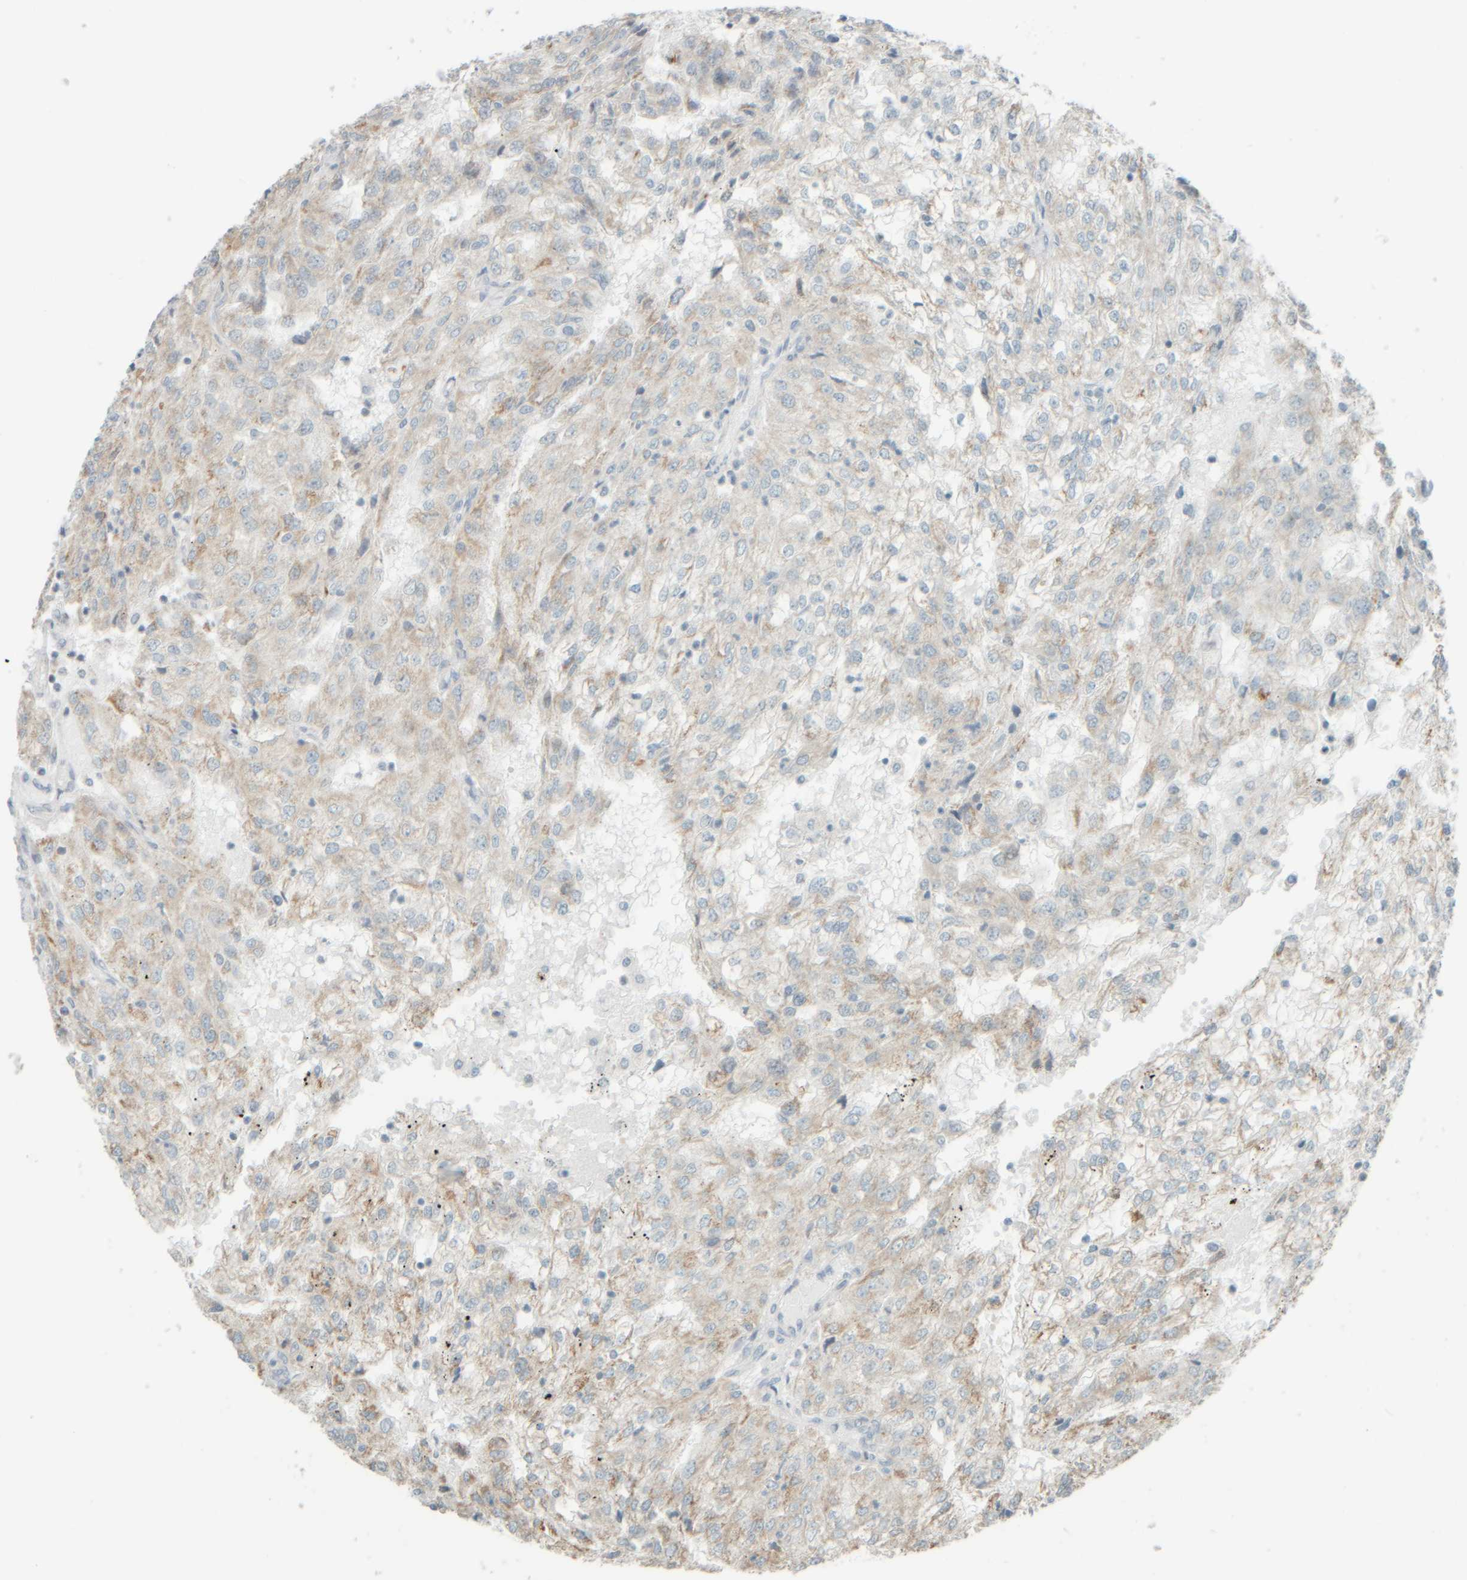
{"staining": {"intensity": "weak", "quantity": "25%-75%", "location": "cytoplasmic/membranous"}, "tissue": "renal cancer", "cell_type": "Tumor cells", "image_type": "cancer", "snomed": [{"axis": "morphology", "description": "Adenocarcinoma, NOS"}, {"axis": "topography", "description": "Kidney"}], "caption": "Weak cytoplasmic/membranous protein expression is identified in about 25%-75% of tumor cells in renal adenocarcinoma.", "gene": "PTGES3L-AARSD1", "patient": {"sex": "female", "age": 54}}